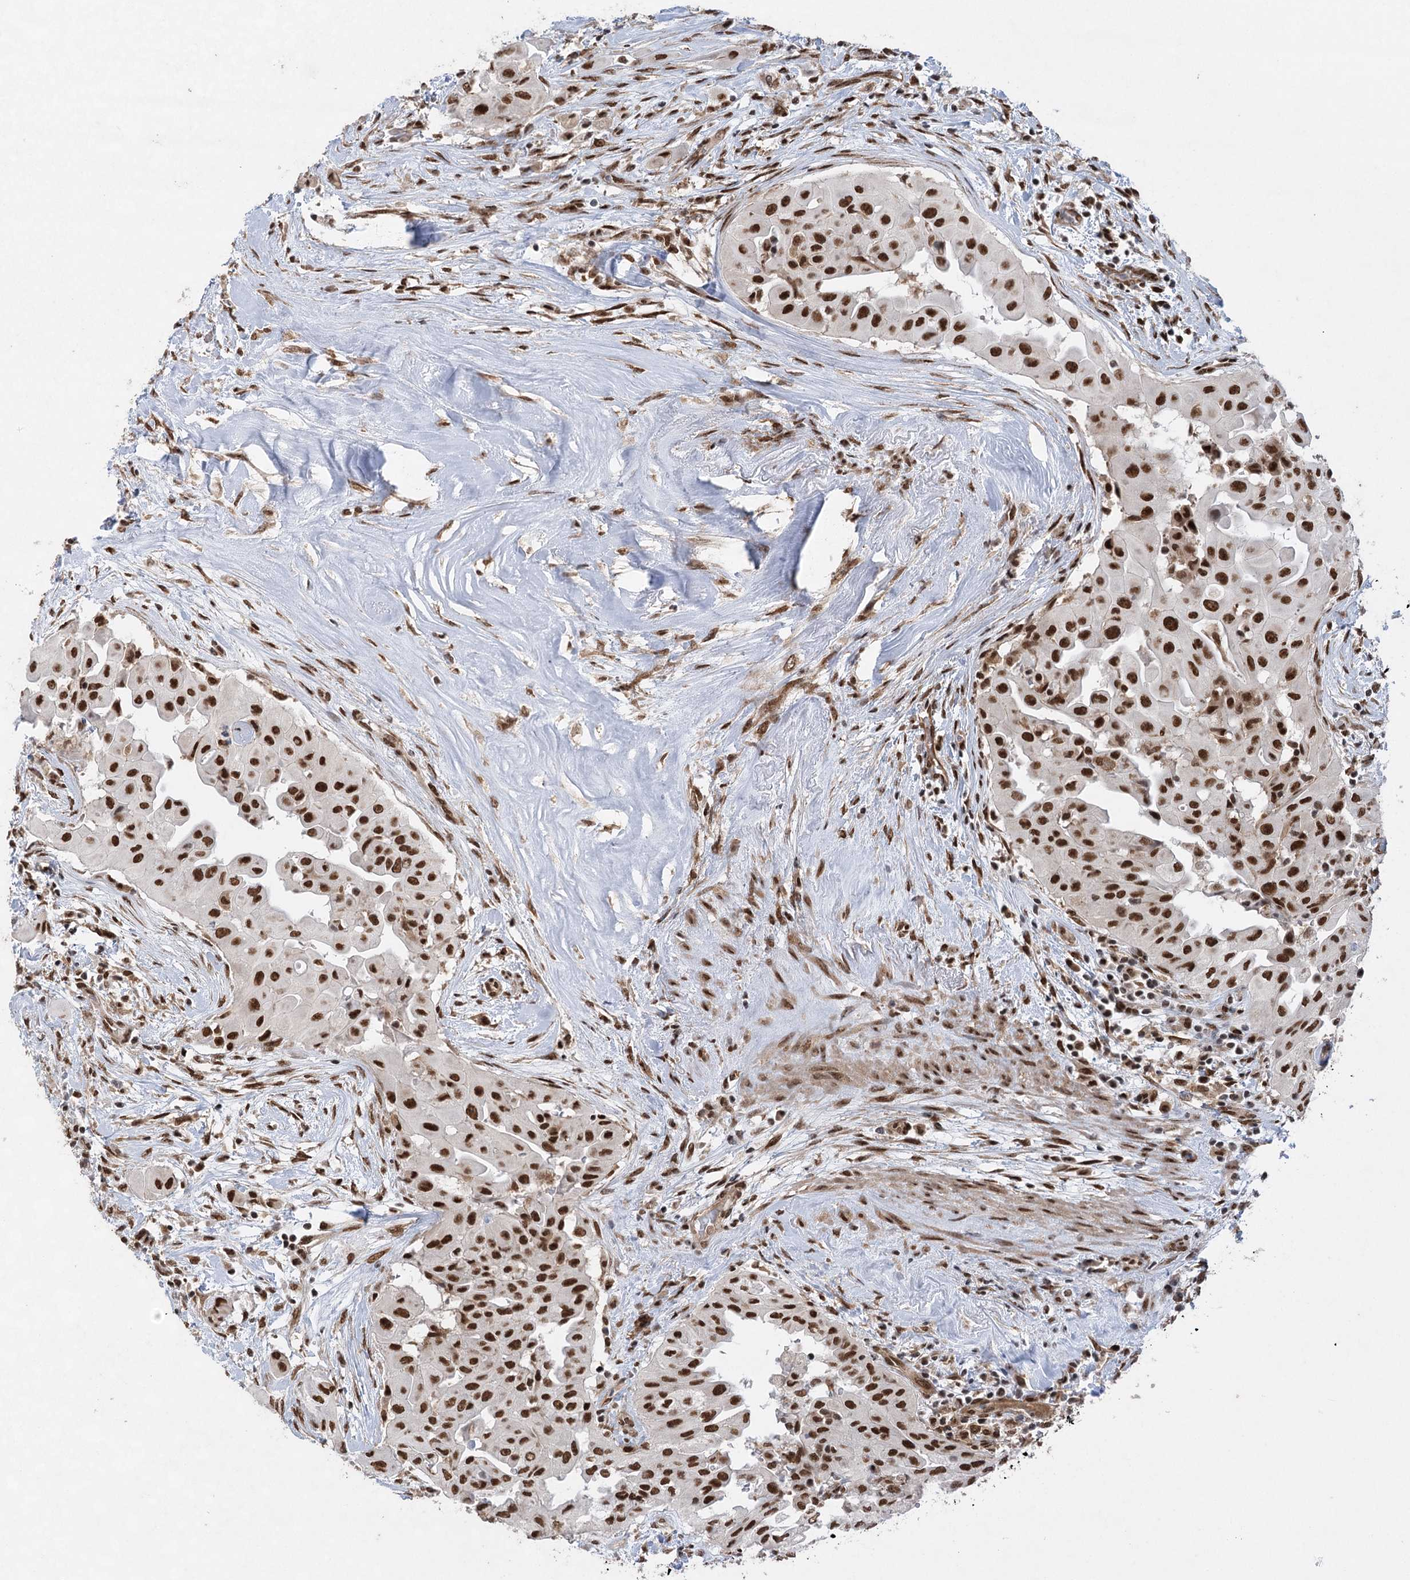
{"staining": {"intensity": "strong", "quantity": ">75%", "location": "nuclear"}, "tissue": "thyroid cancer", "cell_type": "Tumor cells", "image_type": "cancer", "snomed": [{"axis": "morphology", "description": "Papillary adenocarcinoma, NOS"}, {"axis": "topography", "description": "Thyroid gland"}], "caption": "Immunohistochemistry (DAB (3,3'-diaminobenzidine)) staining of human papillary adenocarcinoma (thyroid) demonstrates strong nuclear protein staining in about >75% of tumor cells.", "gene": "ZCCHC8", "patient": {"sex": "female", "age": 59}}